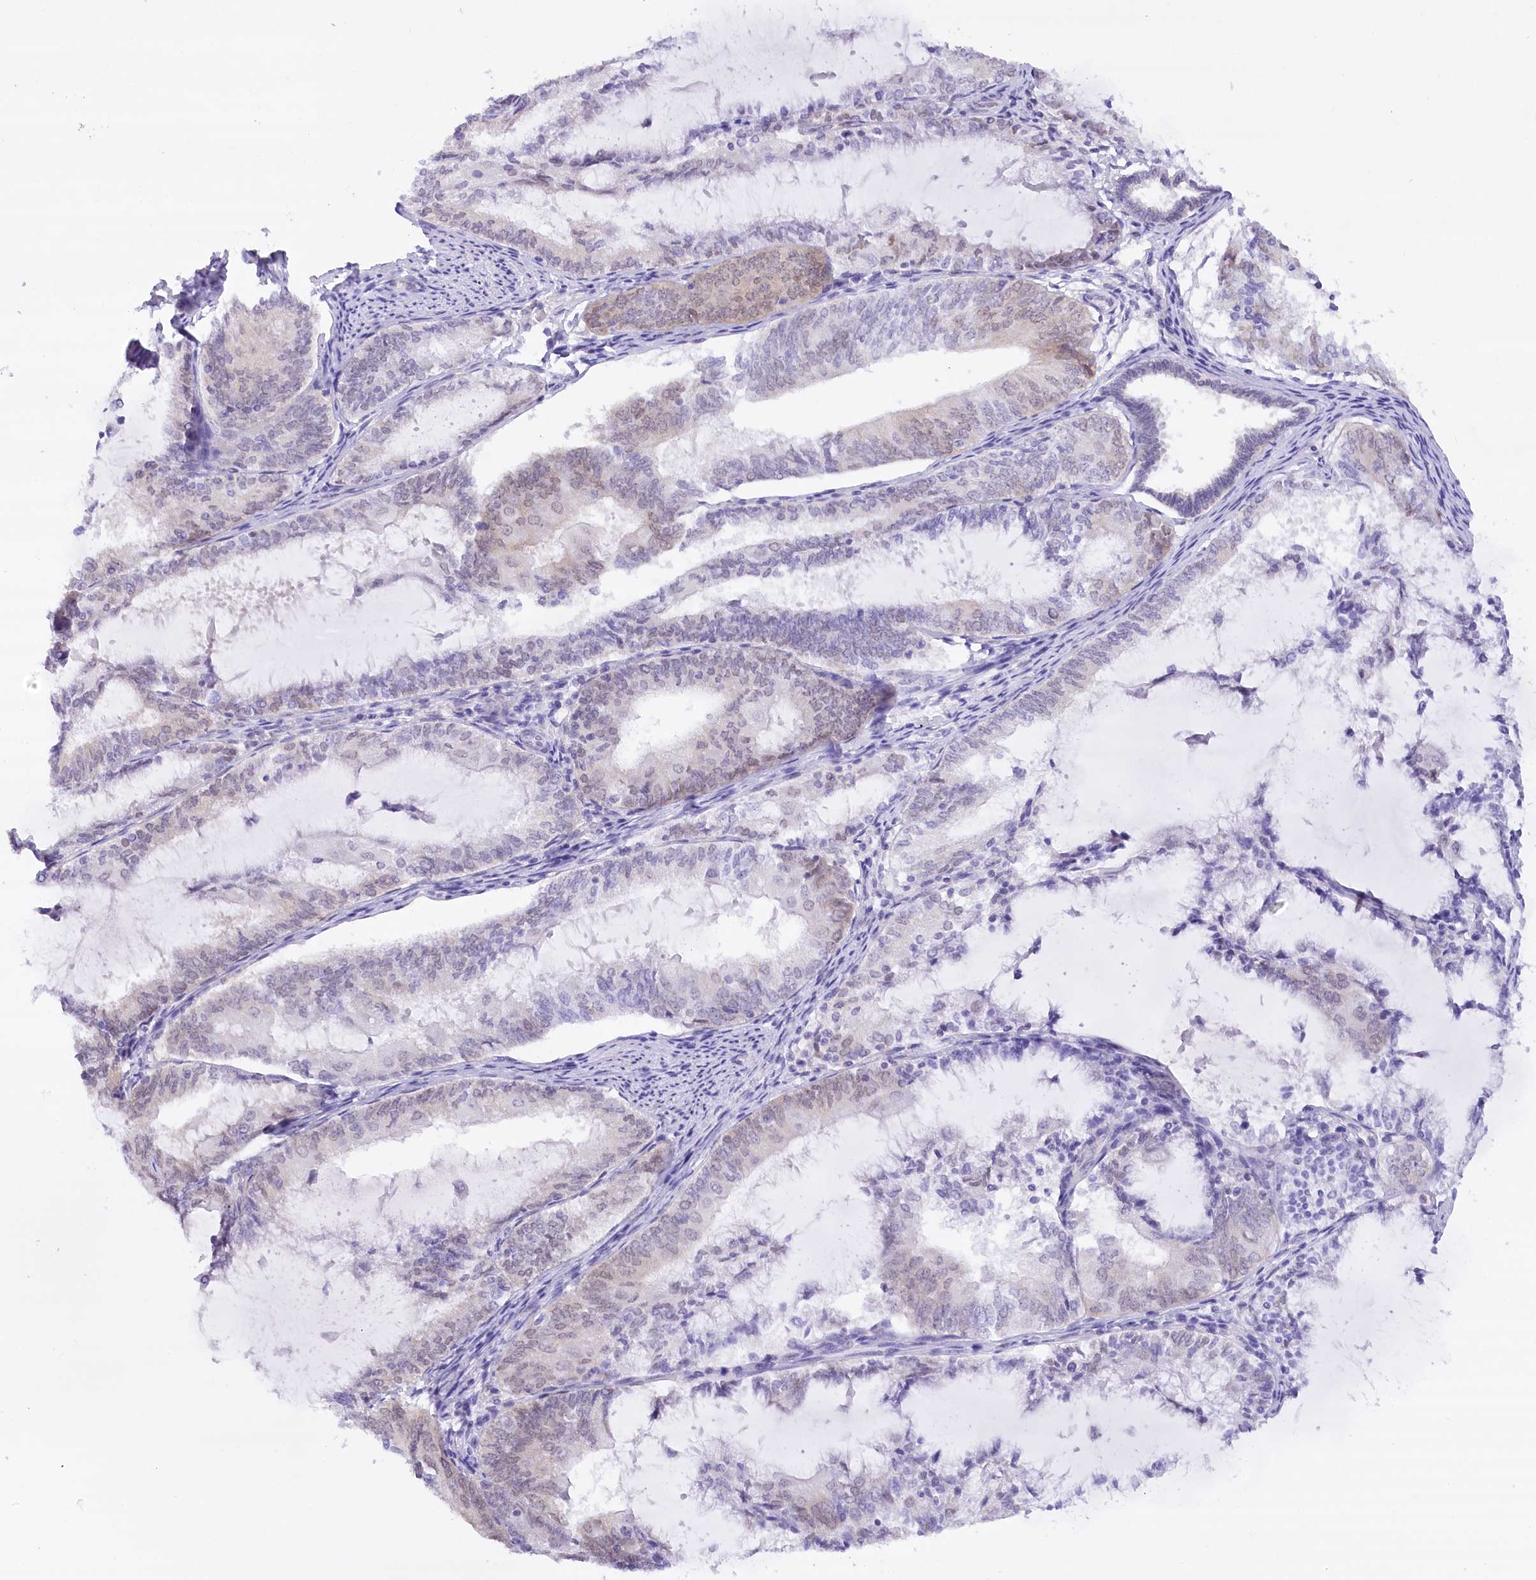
{"staining": {"intensity": "negative", "quantity": "none", "location": "none"}, "tissue": "endometrial cancer", "cell_type": "Tumor cells", "image_type": "cancer", "snomed": [{"axis": "morphology", "description": "Adenocarcinoma, NOS"}, {"axis": "topography", "description": "Endometrium"}], "caption": "IHC histopathology image of human adenocarcinoma (endometrial) stained for a protein (brown), which displays no staining in tumor cells.", "gene": "HNRNPA0", "patient": {"sex": "female", "age": 81}}